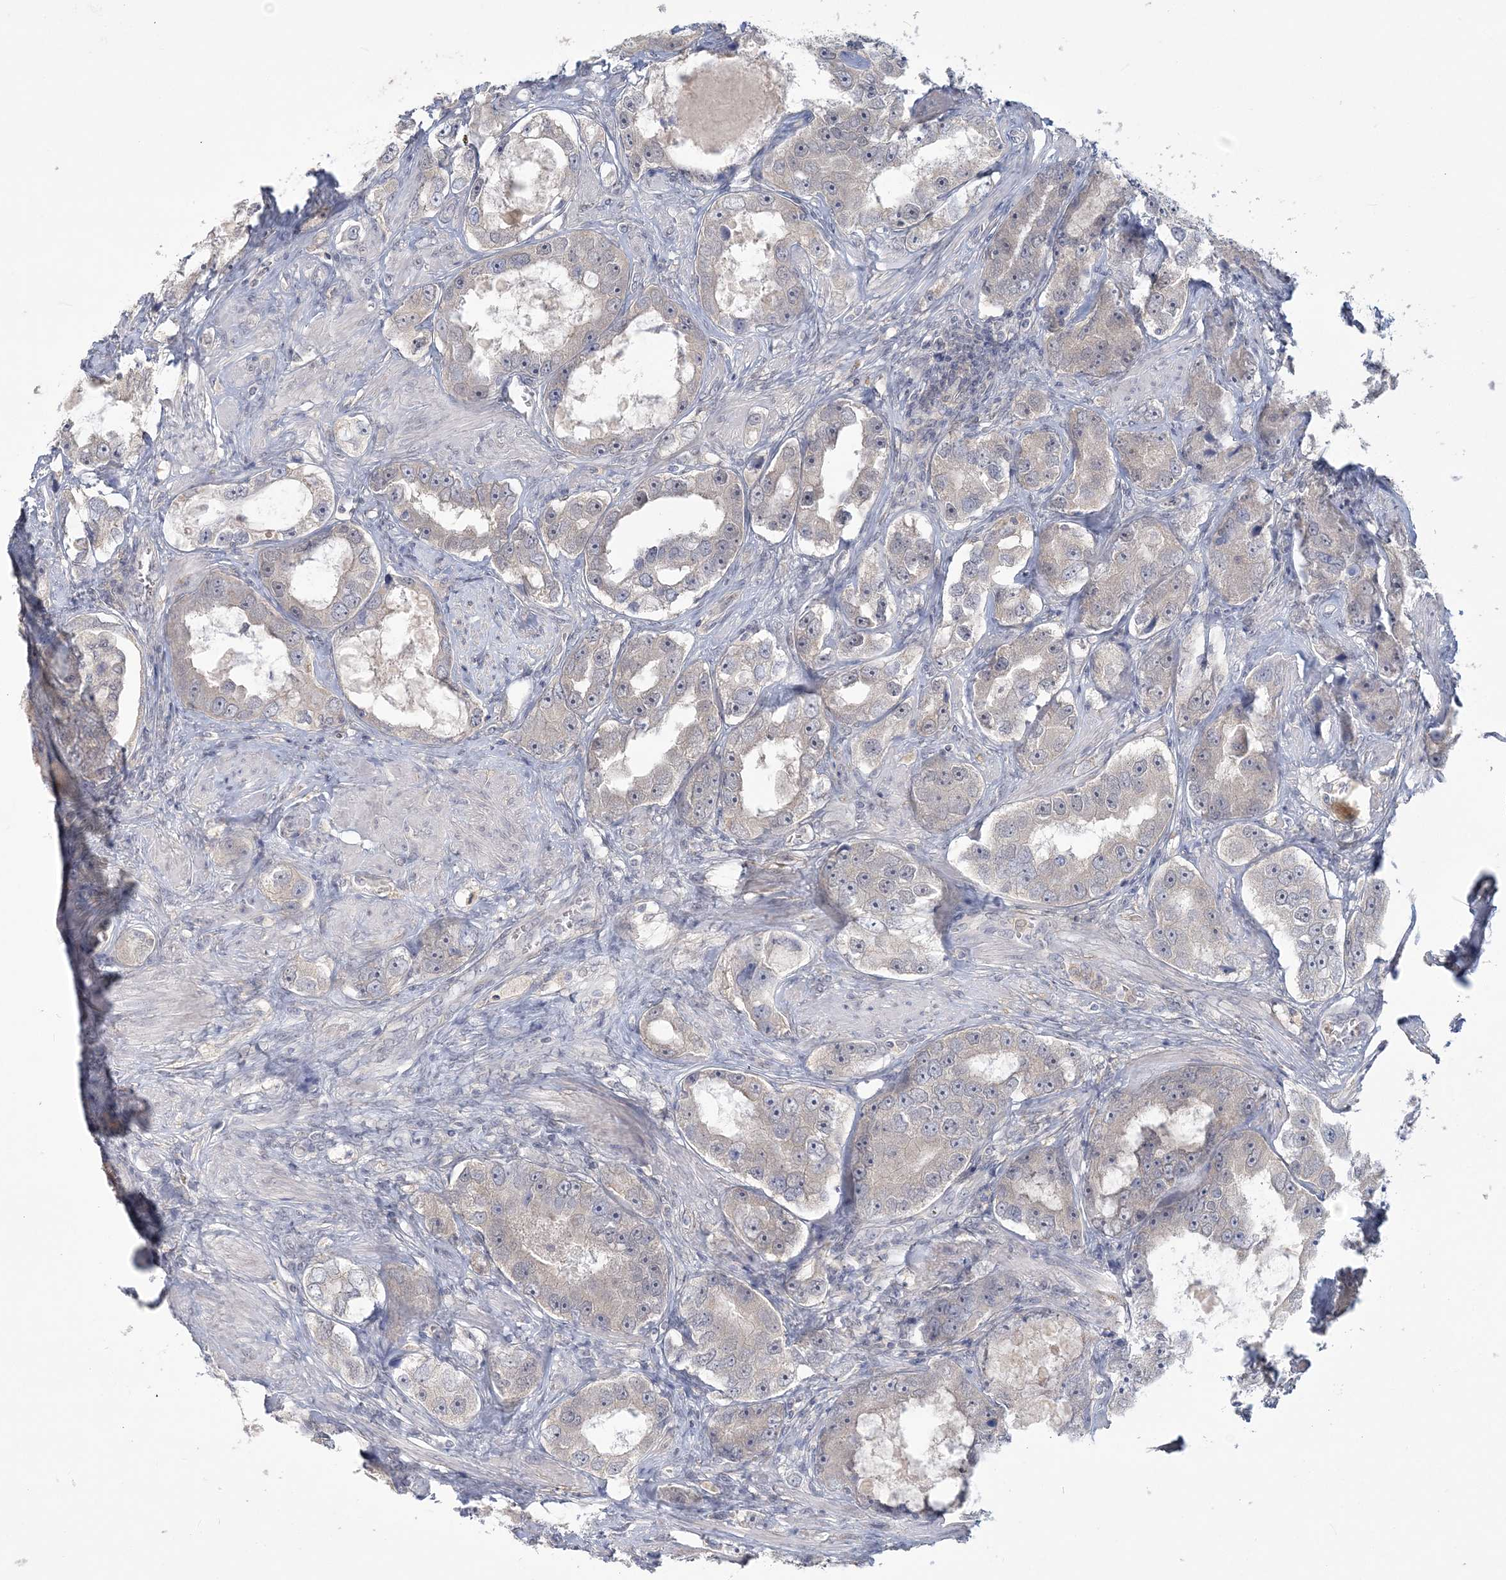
{"staining": {"intensity": "negative", "quantity": "none", "location": "none"}, "tissue": "prostate cancer", "cell_type": "Tumor cells", "image_type": "cancer", "snomed": [{"axis": "morphology", "description": "Adenocarcinoma, High grade"}, {"axis": "topography", "description": "Prostate"}], "caption": "This is an IHC image of human prostate cancer. There is no expression in tumor cells.", "gene": "ANKS1A", "patient": {"sex": "male", "age": 63}}